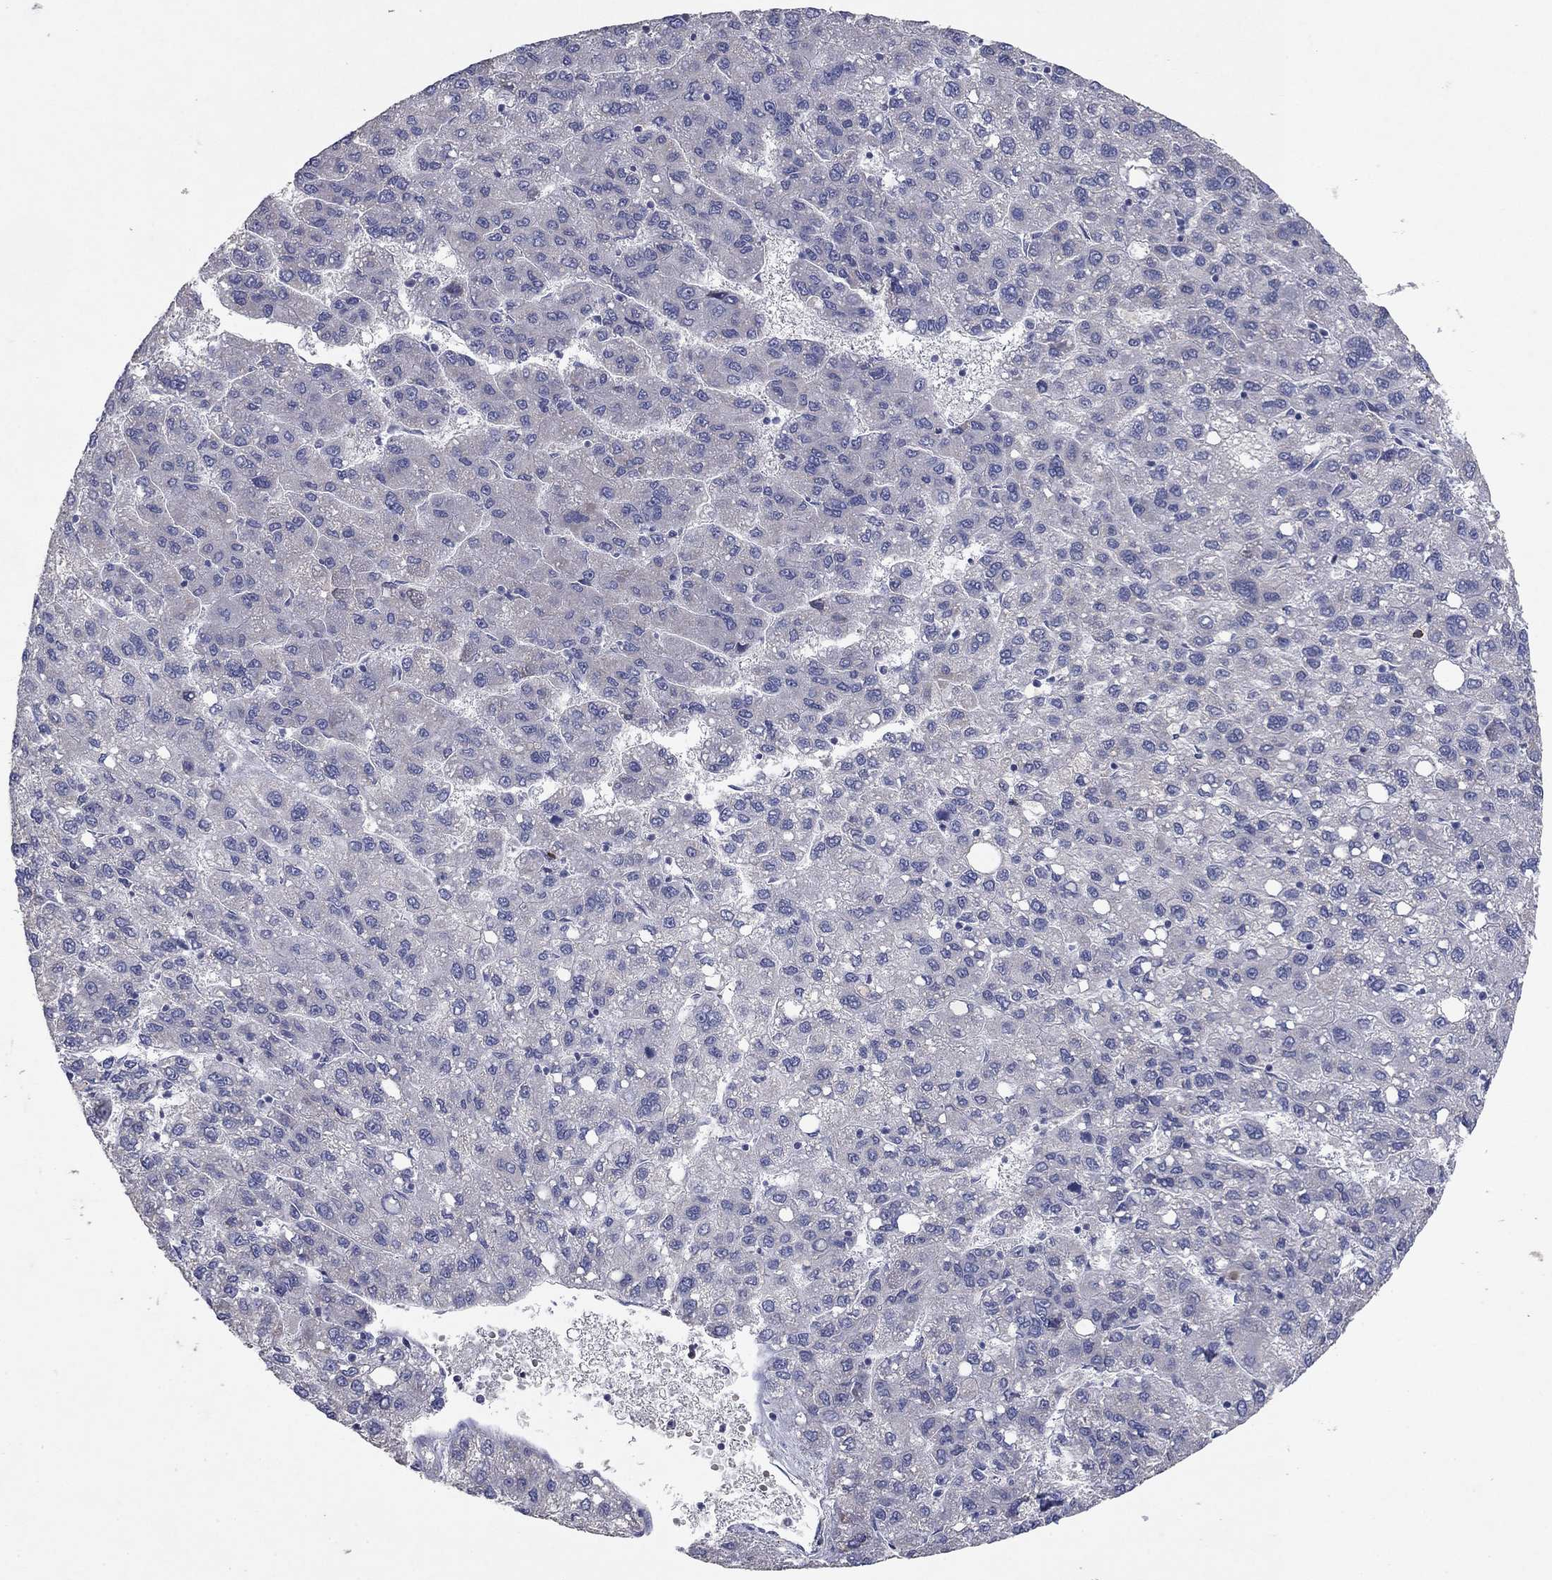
{"staining": {"intensity": "negative", "quantity": "none", "location": "none"}, "tissue": "liver cancer", "cell_type": "Tumor cells", "image_type": "cancer", "snomed": [{"axis": "morphology", "description": "Carcinoma, Hepatocellular, NOS"}, {"axis": "topography", "description": "Liver"}], "caption": "The IHC histopathology image has no significant positivity in tumor cells of liver cancer tissue. Nuclei are stained in blue.", "gene": "PTGDS", "patient": {"sex": "female", "age": 82}}